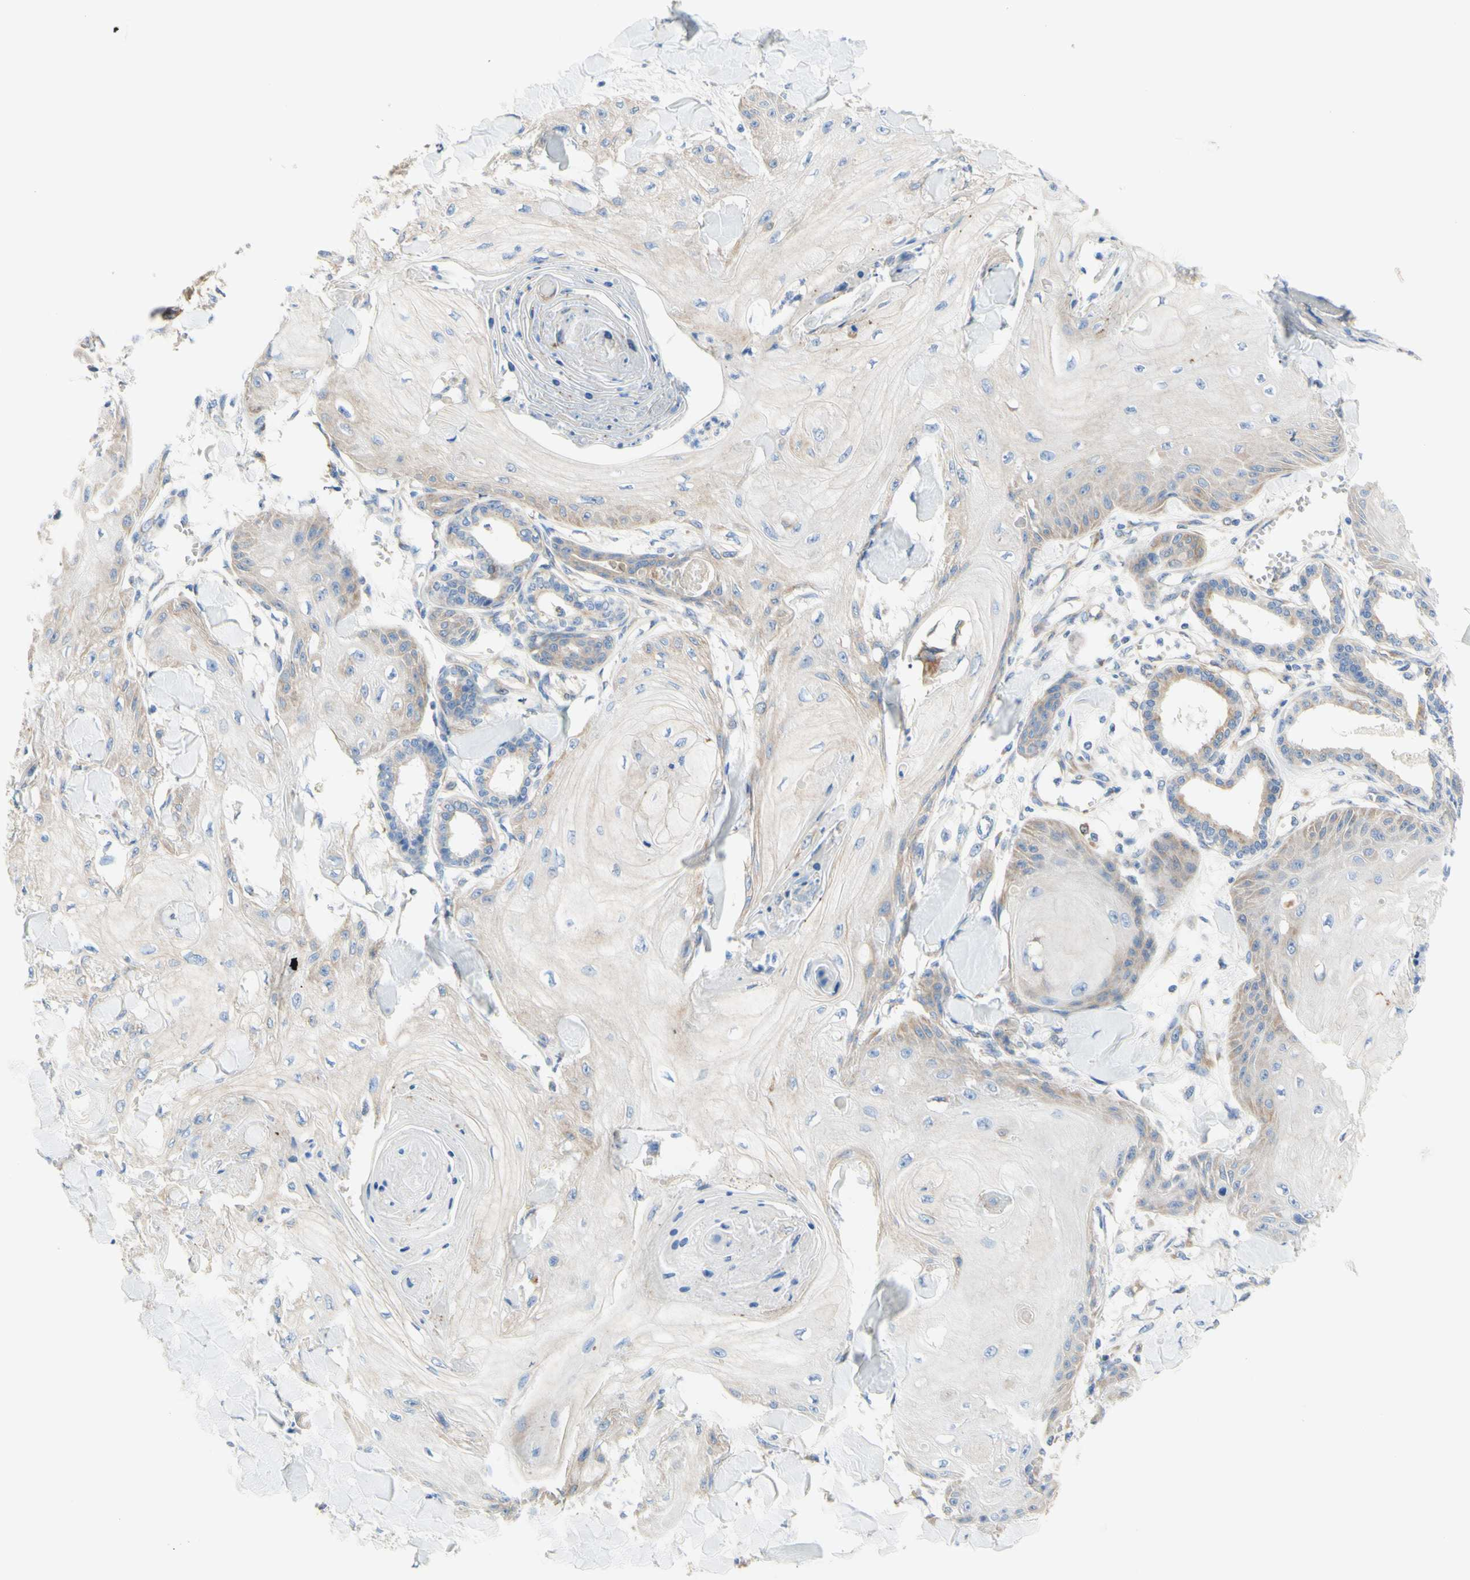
{"staining": {"intensity": "weak", "quantity": "<25%", "location": "cytoplasmic/membranous"}, "tissue": "skin cancer", "cell_type": "Tumor cells", "image_type": "cancer", "snomed": [{"axis": "morphology", "description": "Squamous cell carcinoma, NOS"}, {"axis": "topography", "description": "Skin"}], "caption": "A photomicrograph of human skin cancer (squamous cell carcinoma) is negative for staining in tumor cells.", "gene": "RETREG2", "patient": {"sex": "male", "age": 74}}